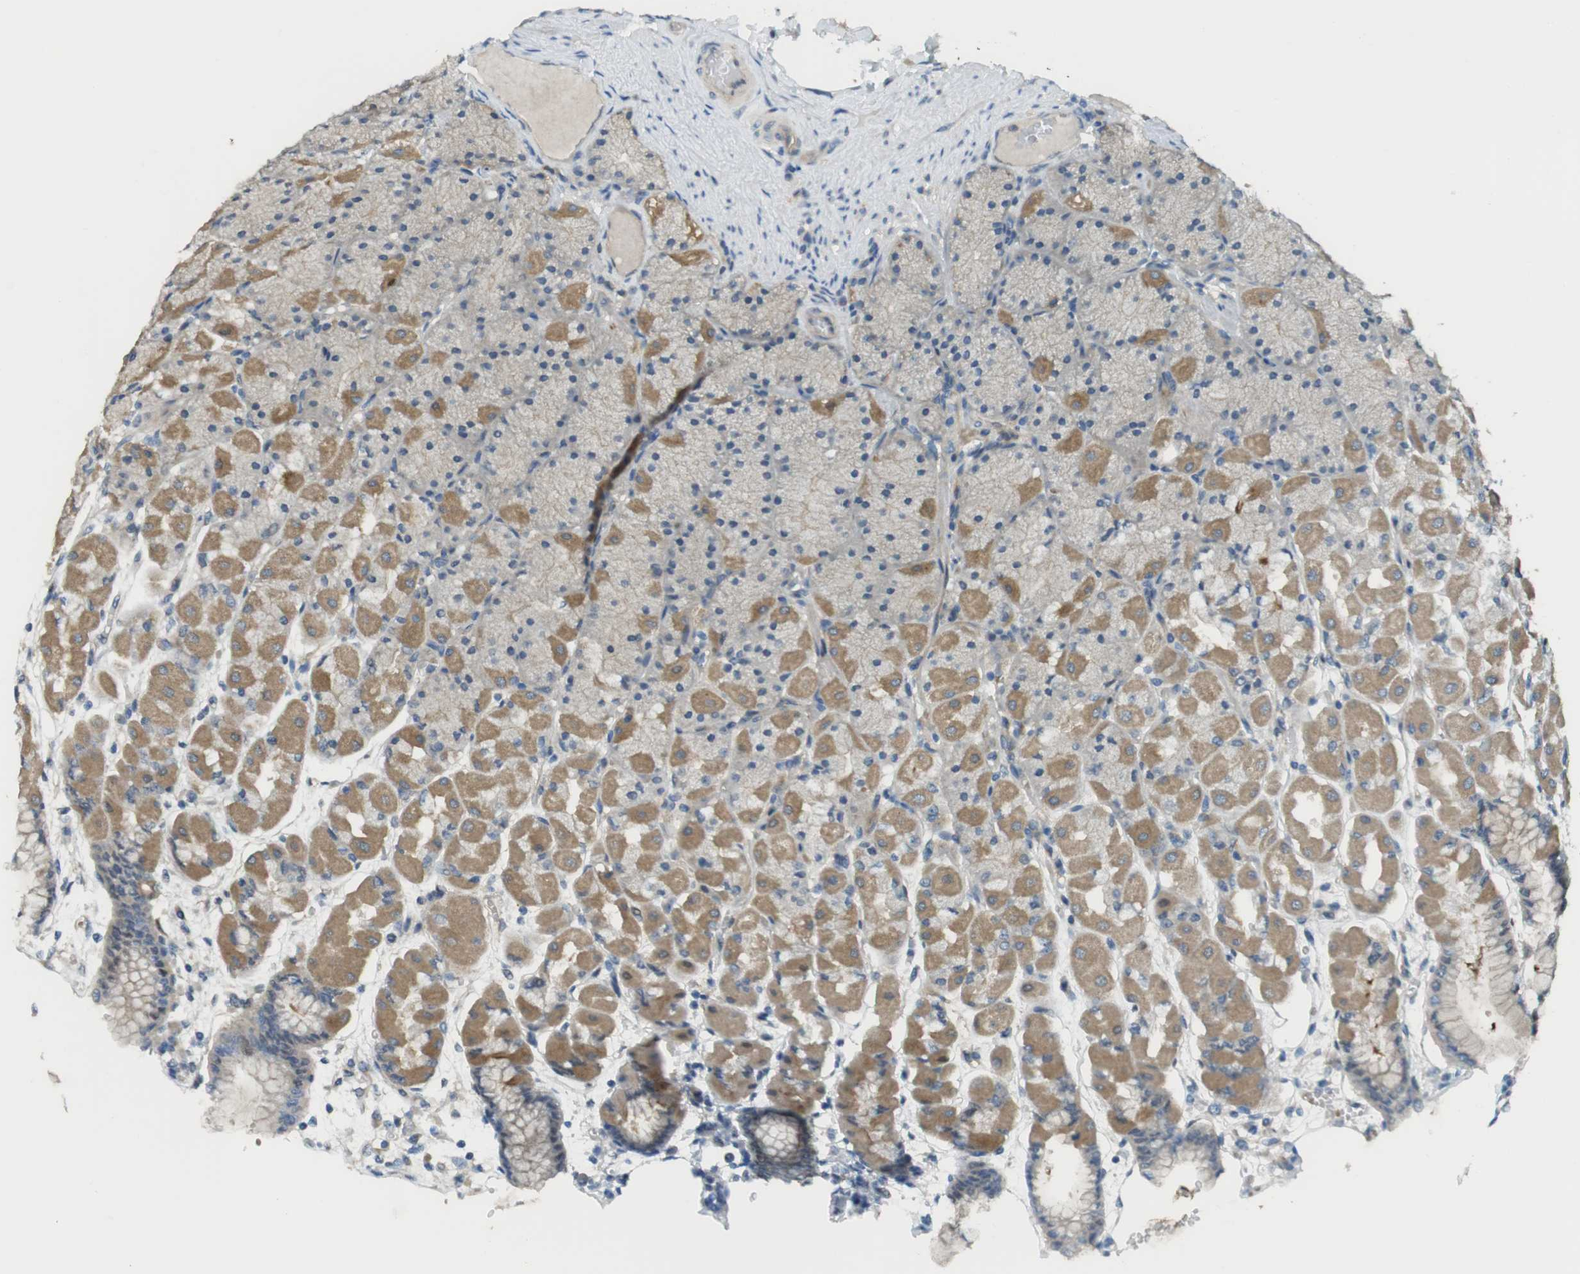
{"staining": {"intensity": "moderate", "quantity": "25%-75%", "location": "cytoplasmic/membranous"}, "tissue": "stomach", "cell_type": "Glandular cells", "image_type": "normal", "snomed": [{"axis": "morphology", "description": "Normal tissue, NOS"}, {"axis": "topography", "description": "Stomach, upper"}], "caption": "This histopathology image reveals immunohistochemistry (IHC) staining of normal human stomach, with medium moderate cytoplasmic/membranous positivity in approximately 25%-75% of glandular cells.", "gene": "ABHD15", "patient": {"sex": "female", "age": 56}}